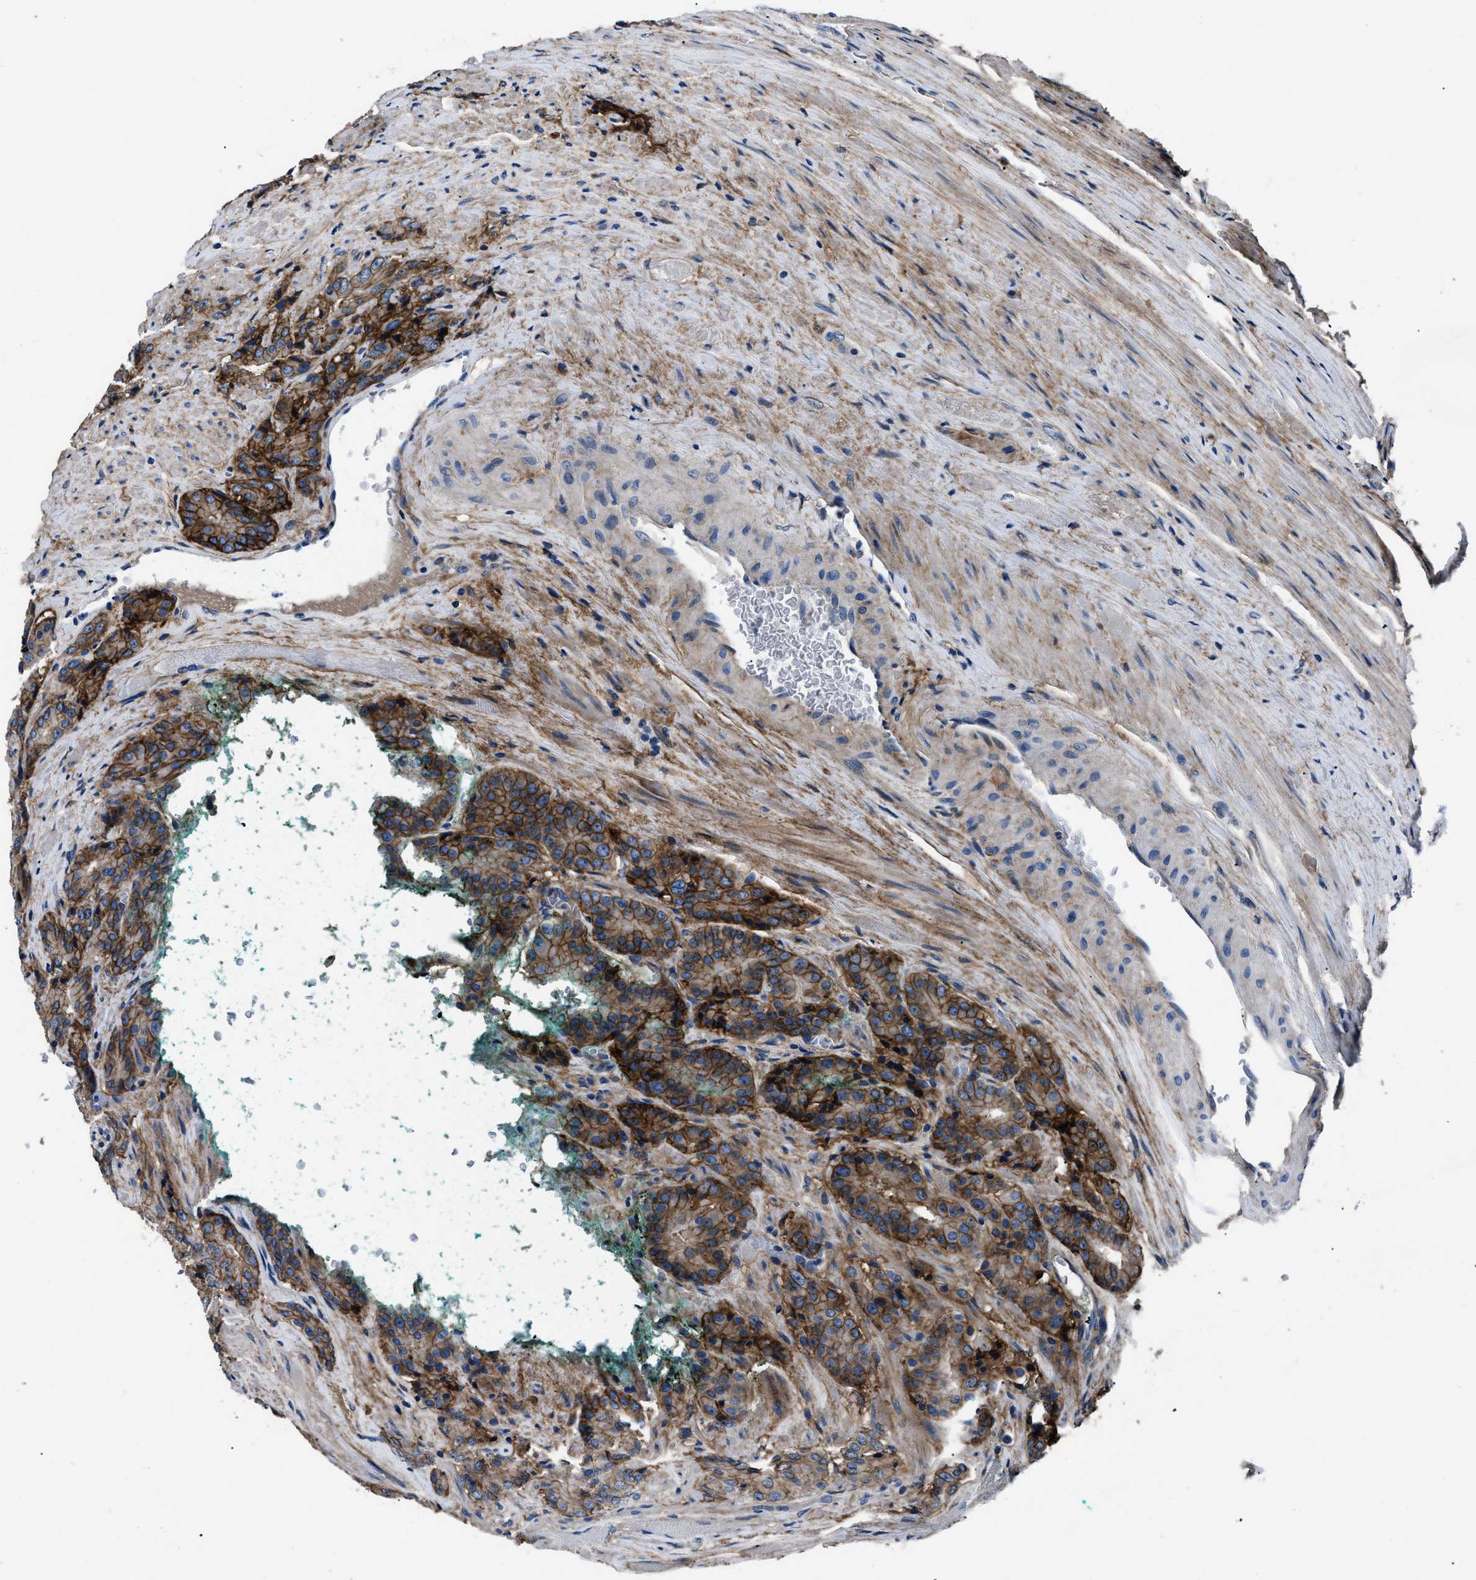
{"staining": {"intensity": "strong", "quantity": ">75%", "location": "cytoplasmic/membranous"}, "tissue": "prostate cancer", "cell_type": "Tumor cells", "image_type": "cancer", "snomed": [{"axis": "morphology", "description": "Adenocarcinoma, High grade"}, {"axis": "topography", "description": "Prostate"}], "caption": "Brown immunohistochemical staining in human adenocarcinoma (high-grade) (prostate) demonstrates strong cytoplasmic/membranous expression in about >75% of tumor cells.", "gene": "CD276", "patient": {"sex": "male", "age": 71}}